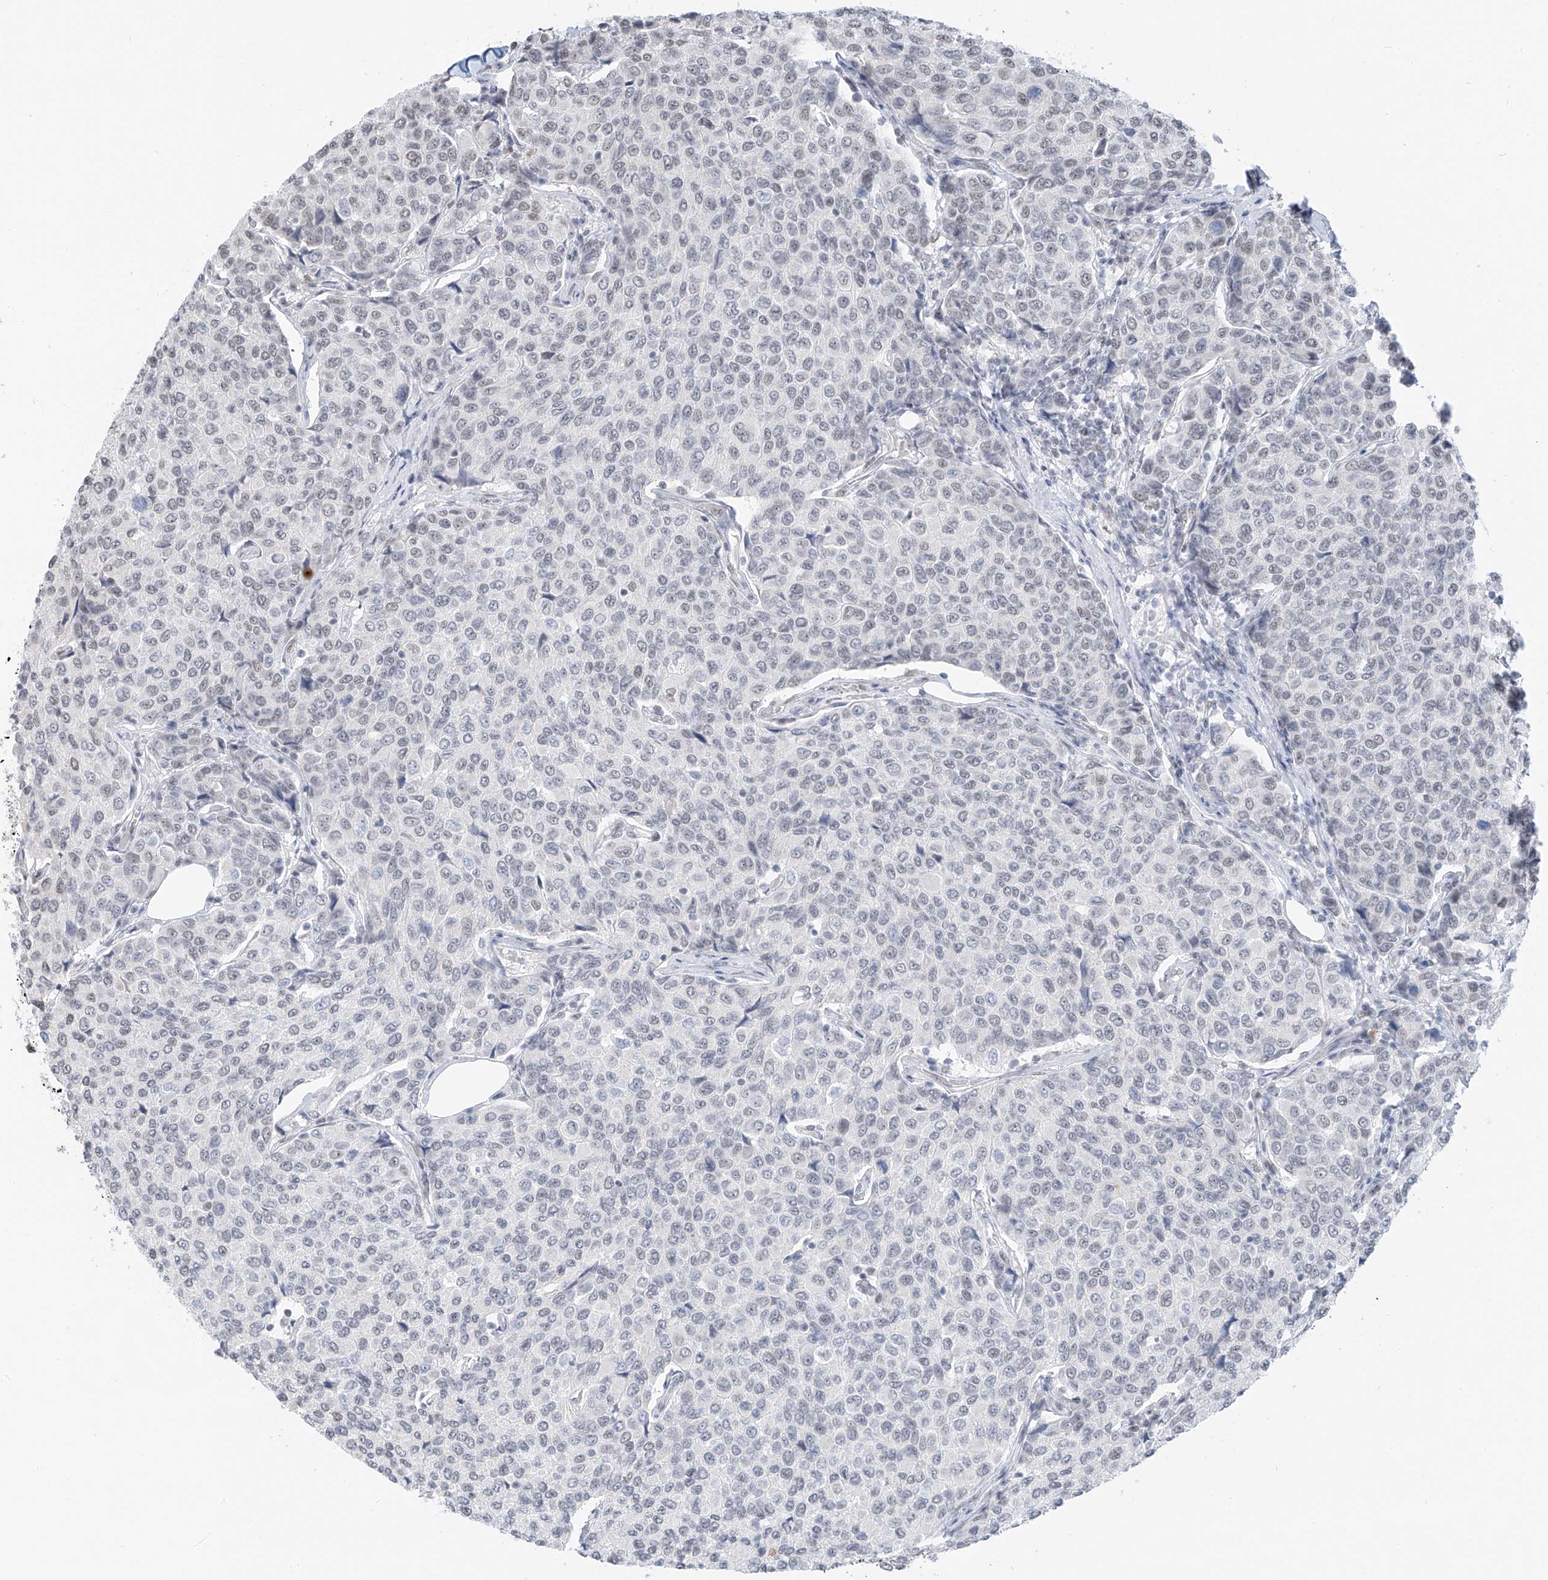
{"staining": {"intensity": "negative", "quantity": "none", "location": "none"}, "tissue": "breast cancer", "cell_type": "Tumor cells", "image_type": "cancer", "snomed": [{"axis": "morphology", "description": "Duct carcinoma"}, {"axis": "topography", "description": "Breast"}], "caption": "An IHC histopathology image of breast cancer (intraductal carcinoma) is shown. There is no staining in tumor cells of breast cancer (intraductal carcinoma).", "gene": "PGC", "patient": {"sex": "female", "age": 55}}